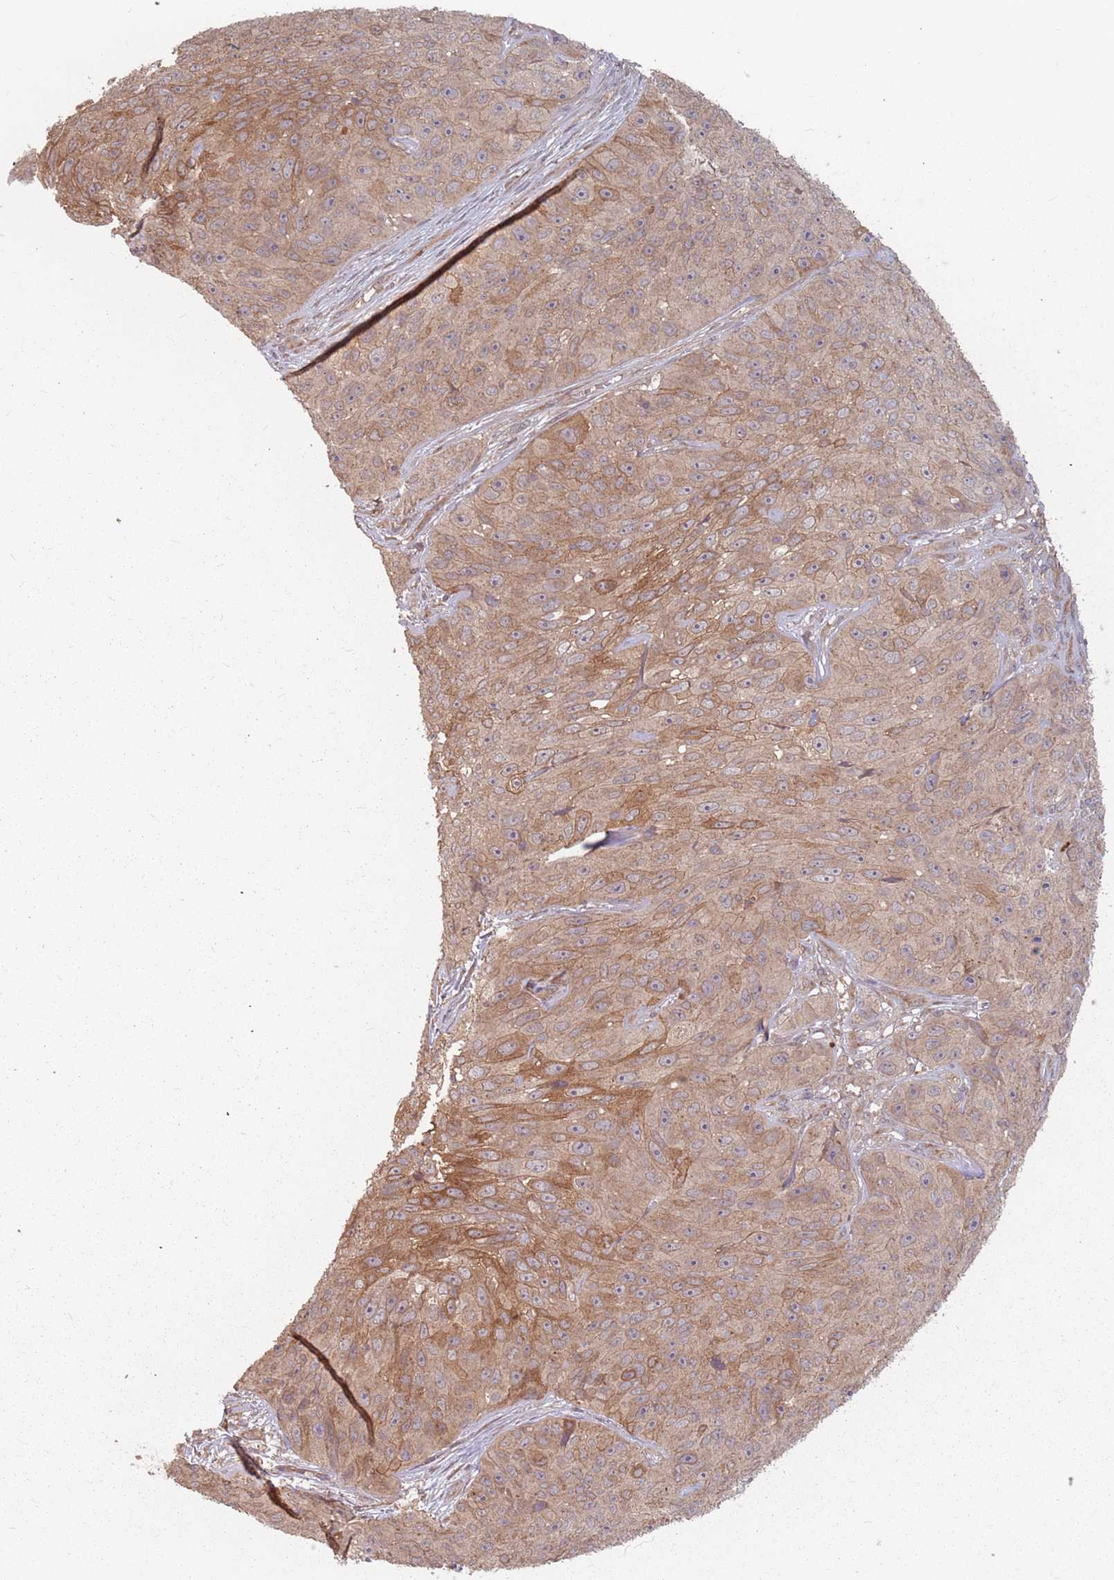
{"staining": {"intensity": "moderate", "quantity": ">75%", "location": "cytoplasmic/membranous"}, "tissue": "skin cancer", "cell_type": "Tumor cells", "image_type": "cancer", "snomed": [{"axis": "morphology", "description": "Squamous cell carcinoma, NOS"}, {"axis": "topography", "description": "Skin"}], "caption": "Immunohistochemical staining of skin squamous cell carcinoma shows medium levels of moderate cytoplasmic/membranous positivity in about >75% of tumor cells. The protein of interest is stained brown, and the nuclei are stained in blue (DAB (3,3'-diaminobenzidine) IHC with brightfield microscopy, high magnification).", "gene": "C3orf14", "patient": {"sex": "female", "age": 87}}